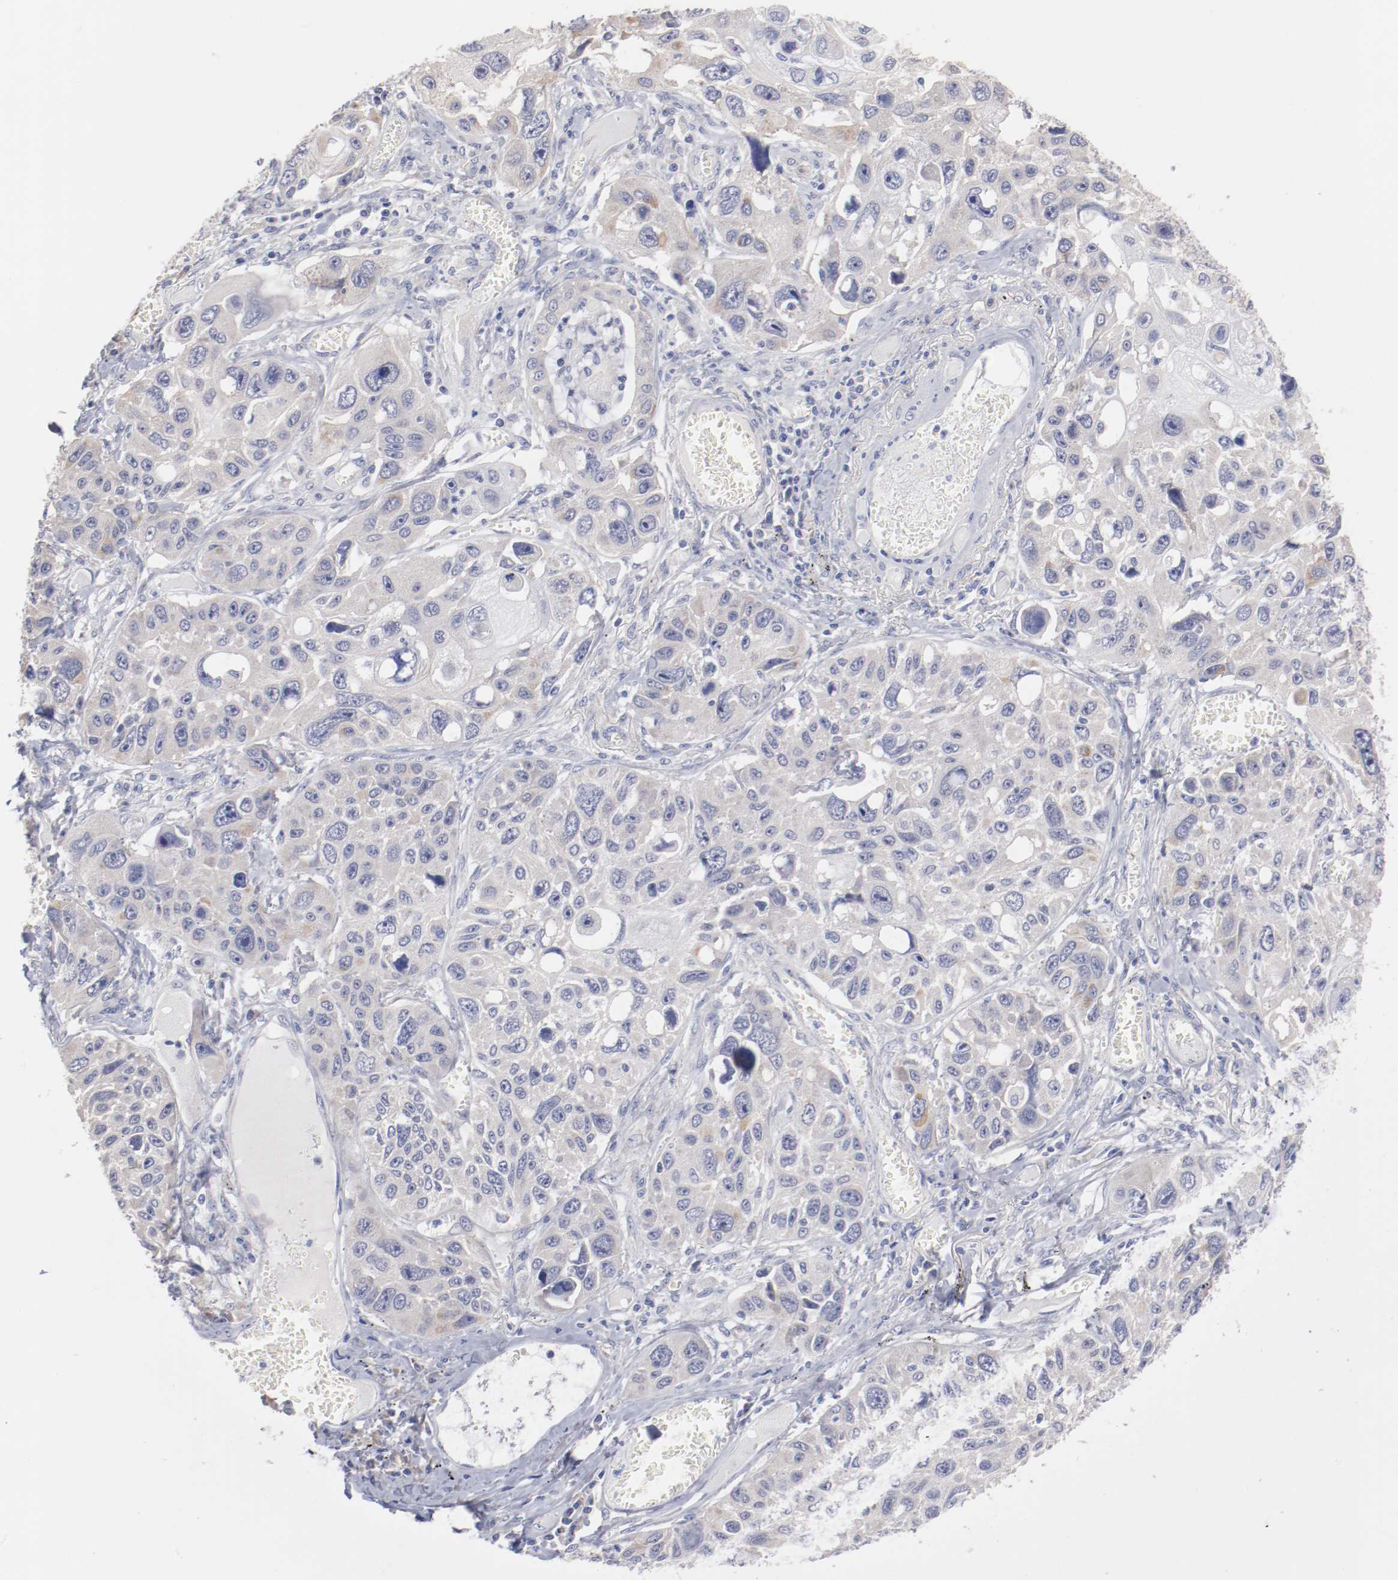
{"staining": {"intensity": "weak", "quantity": "<25%", "location": "cytoplasmic/membranous"}, "tissue": "lung cancer", "cell_type": "Tumor cells", "image_type": "cancer", "snomed": [{"axis": "morphology", "description": "Squamous cell carcinoma, NOS"}, {"axis": "topography", "description": "Lung"}], "caption": "An IHC image of squamous cell carcinoma (lung) is shown. There is no staining in tumor cells of squamous cell carcinoma (lung).", "gene": "CPE", "patient": {"sex": "male", "age": 71}}